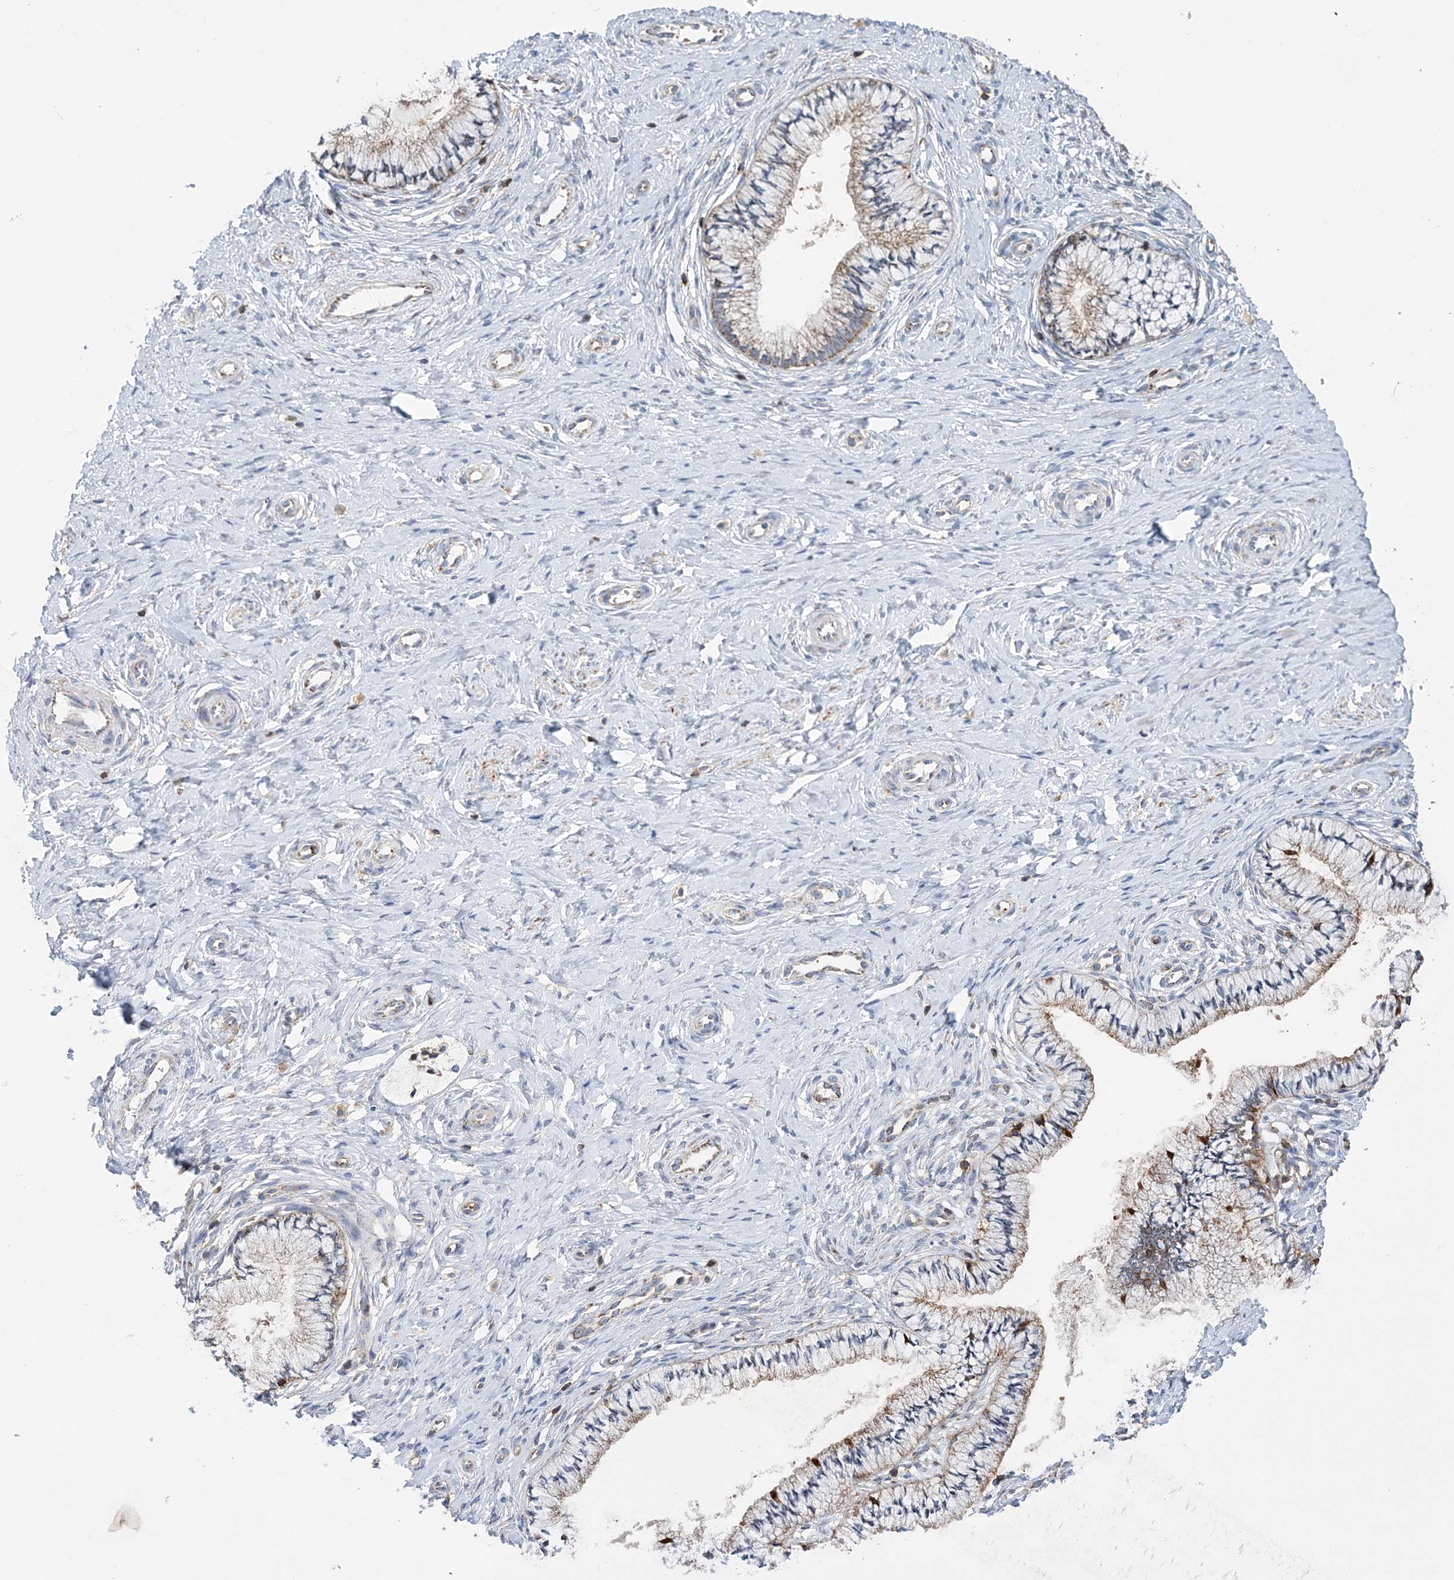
{"staining": {"intensity": "moderate", "quantity": ">75%", "location": "cytoplasmic/membranous"}, "tissue": "cervix", "cell_type": "Glandular cells", "image_type": "normal", "snomed": [{"axis": "morphology", "description": "Normal tissue, NOS"}, {"axis": "topography", "description": "Cervix"}], "caption": "Moderate cytoplasmic/membranous positivity is seen in about >75% of glandular cells in benign cervix. Nuclei are stained in blue.", "gene": "TTC32", "patient": {"sex": "female", "age": 36}}